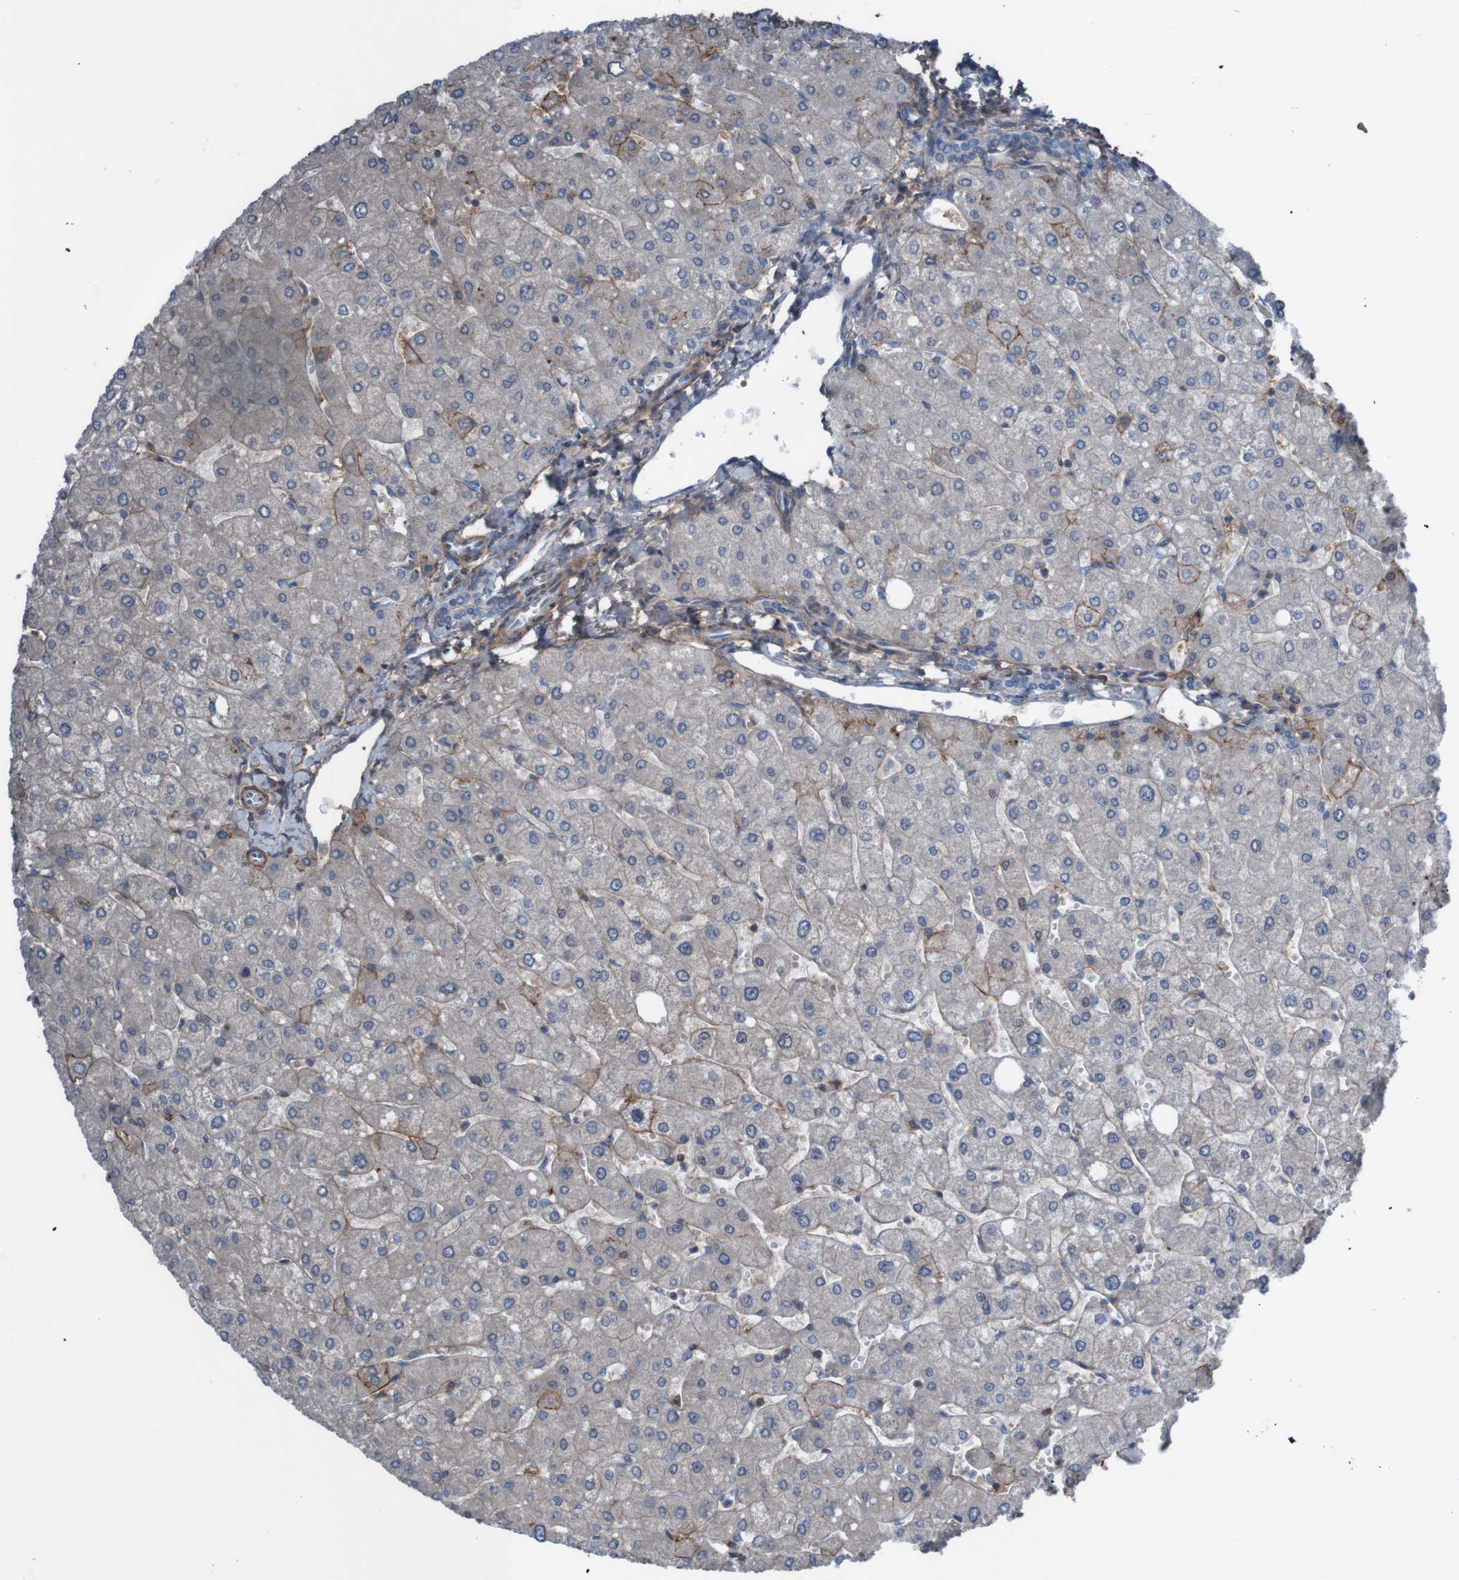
{"staining": {"intensity": "negative", "quantity": "none", "location": "none"}, "tissue": "liver", "cell_type": "Cholangiocytes", "image_type": "normal", "snomed": [{"axis": "morphology", "description": "Normal tissue, NOS"}, {"axis": "topography", "description": "Liver"}], "caption": "This histopathology image is of benign liver stained with IHC to label a protein in brown with the nuclei are counter-stained blue. There is no positivity in cholangiocytes.", "gene": "PDGFB", "patient": {"sex": "male", "age": 55}}